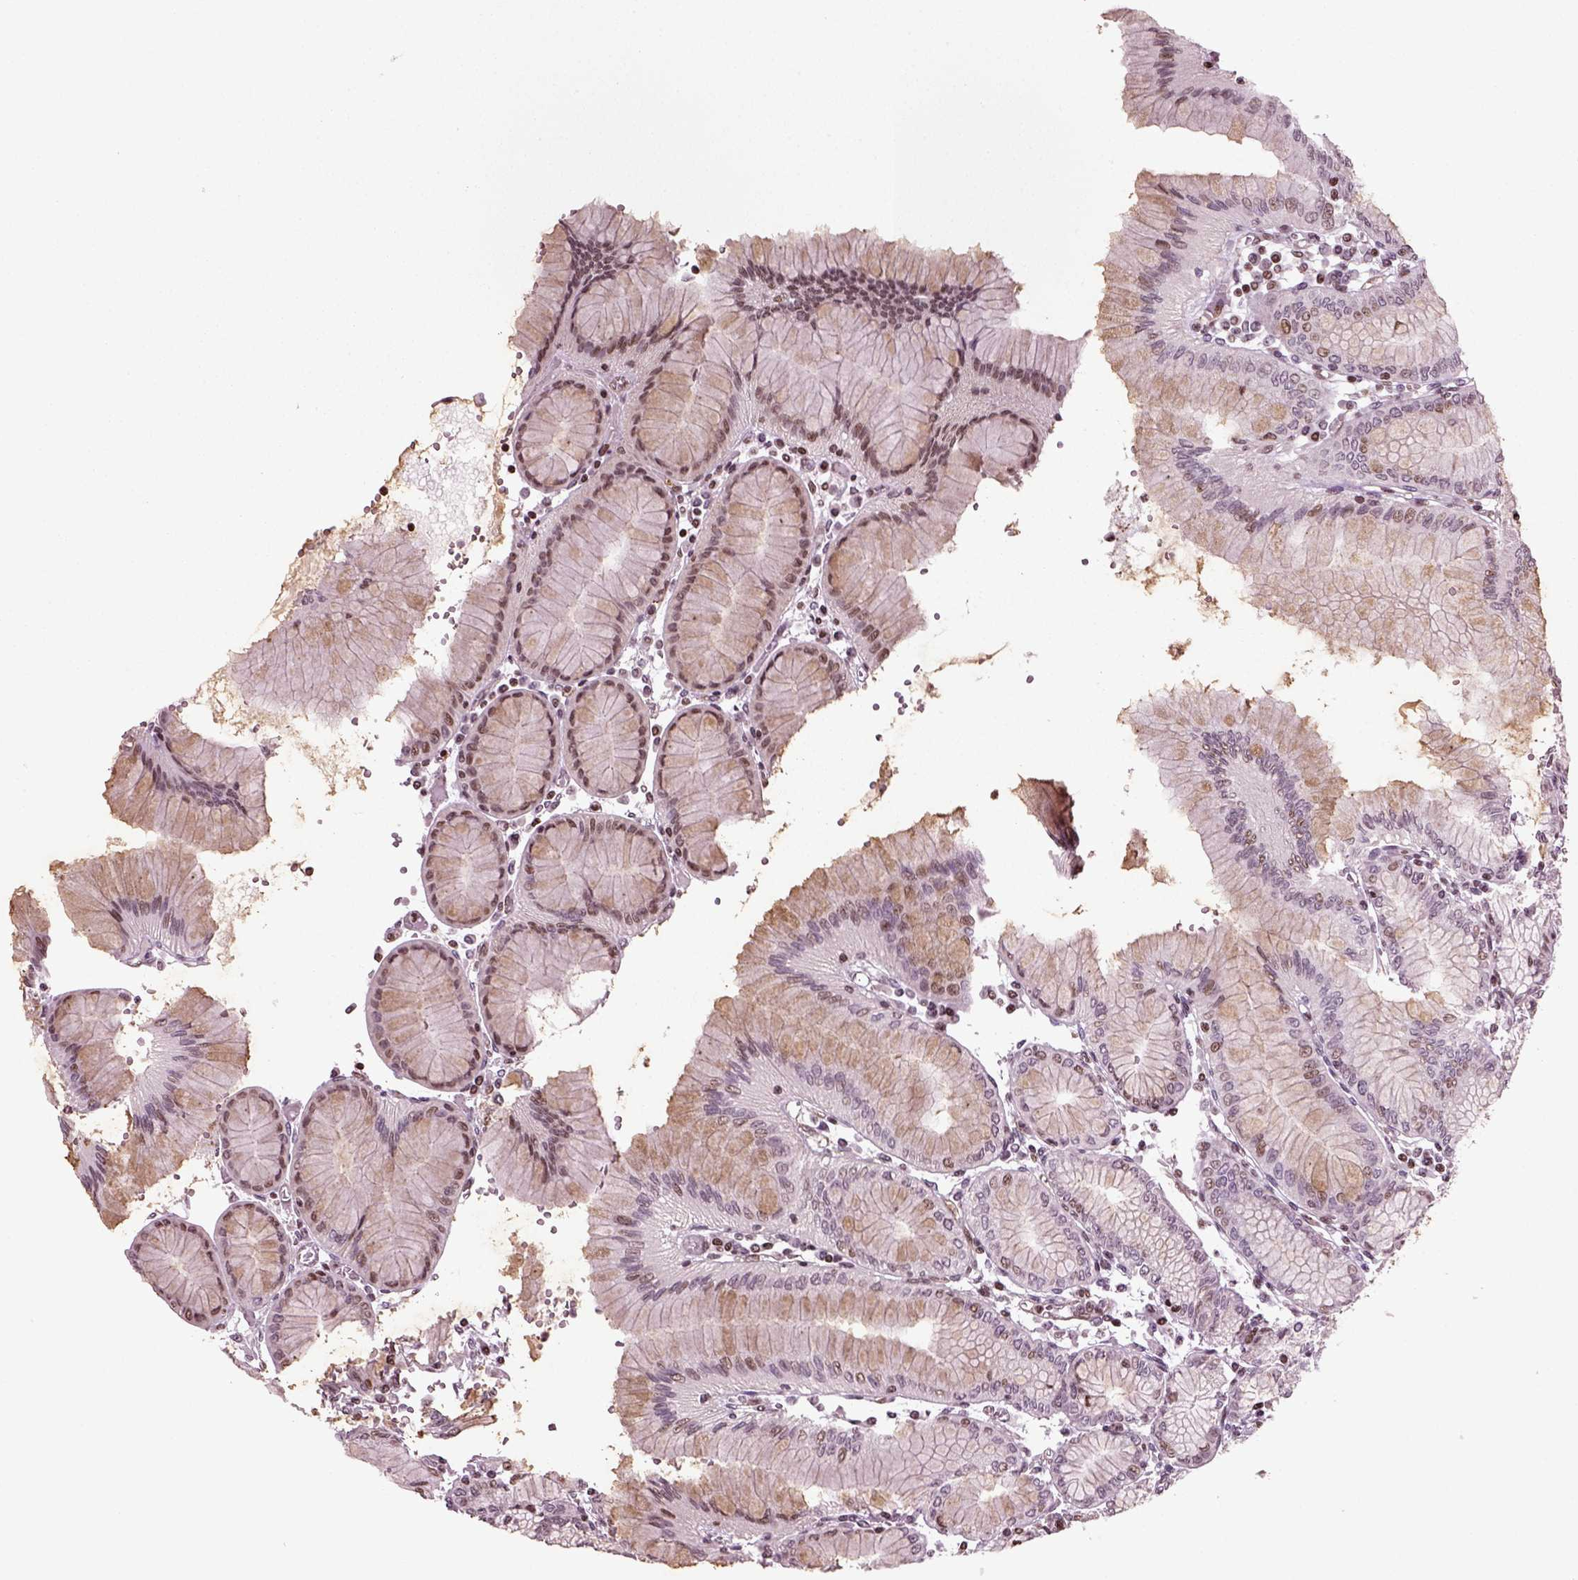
{"staining": {"intensity": "moderate", "quantity": "25%-75%", "location": "nuclear"}, "tissue": "stomach", "cell_type": "Glandular cells", "image_type": "normal", "snomed": [{"axis": "morphology", "description": "Normal tissue, NOS"}, {"axis": "topography", "description": "Skeletal muscle"}, {"axis": "topography", "description": "Stomach"}], "caption": "Brown immunohistochemical staining in unremarkable human stomach exhibits moderate nuclear staining in approximately 25%-75% of glandular cells. The protein of interest is shown in brown color, while the nuclei are stained blue.", "gene": "HEYL", "patient": {"sex": "female", "age": 57}}